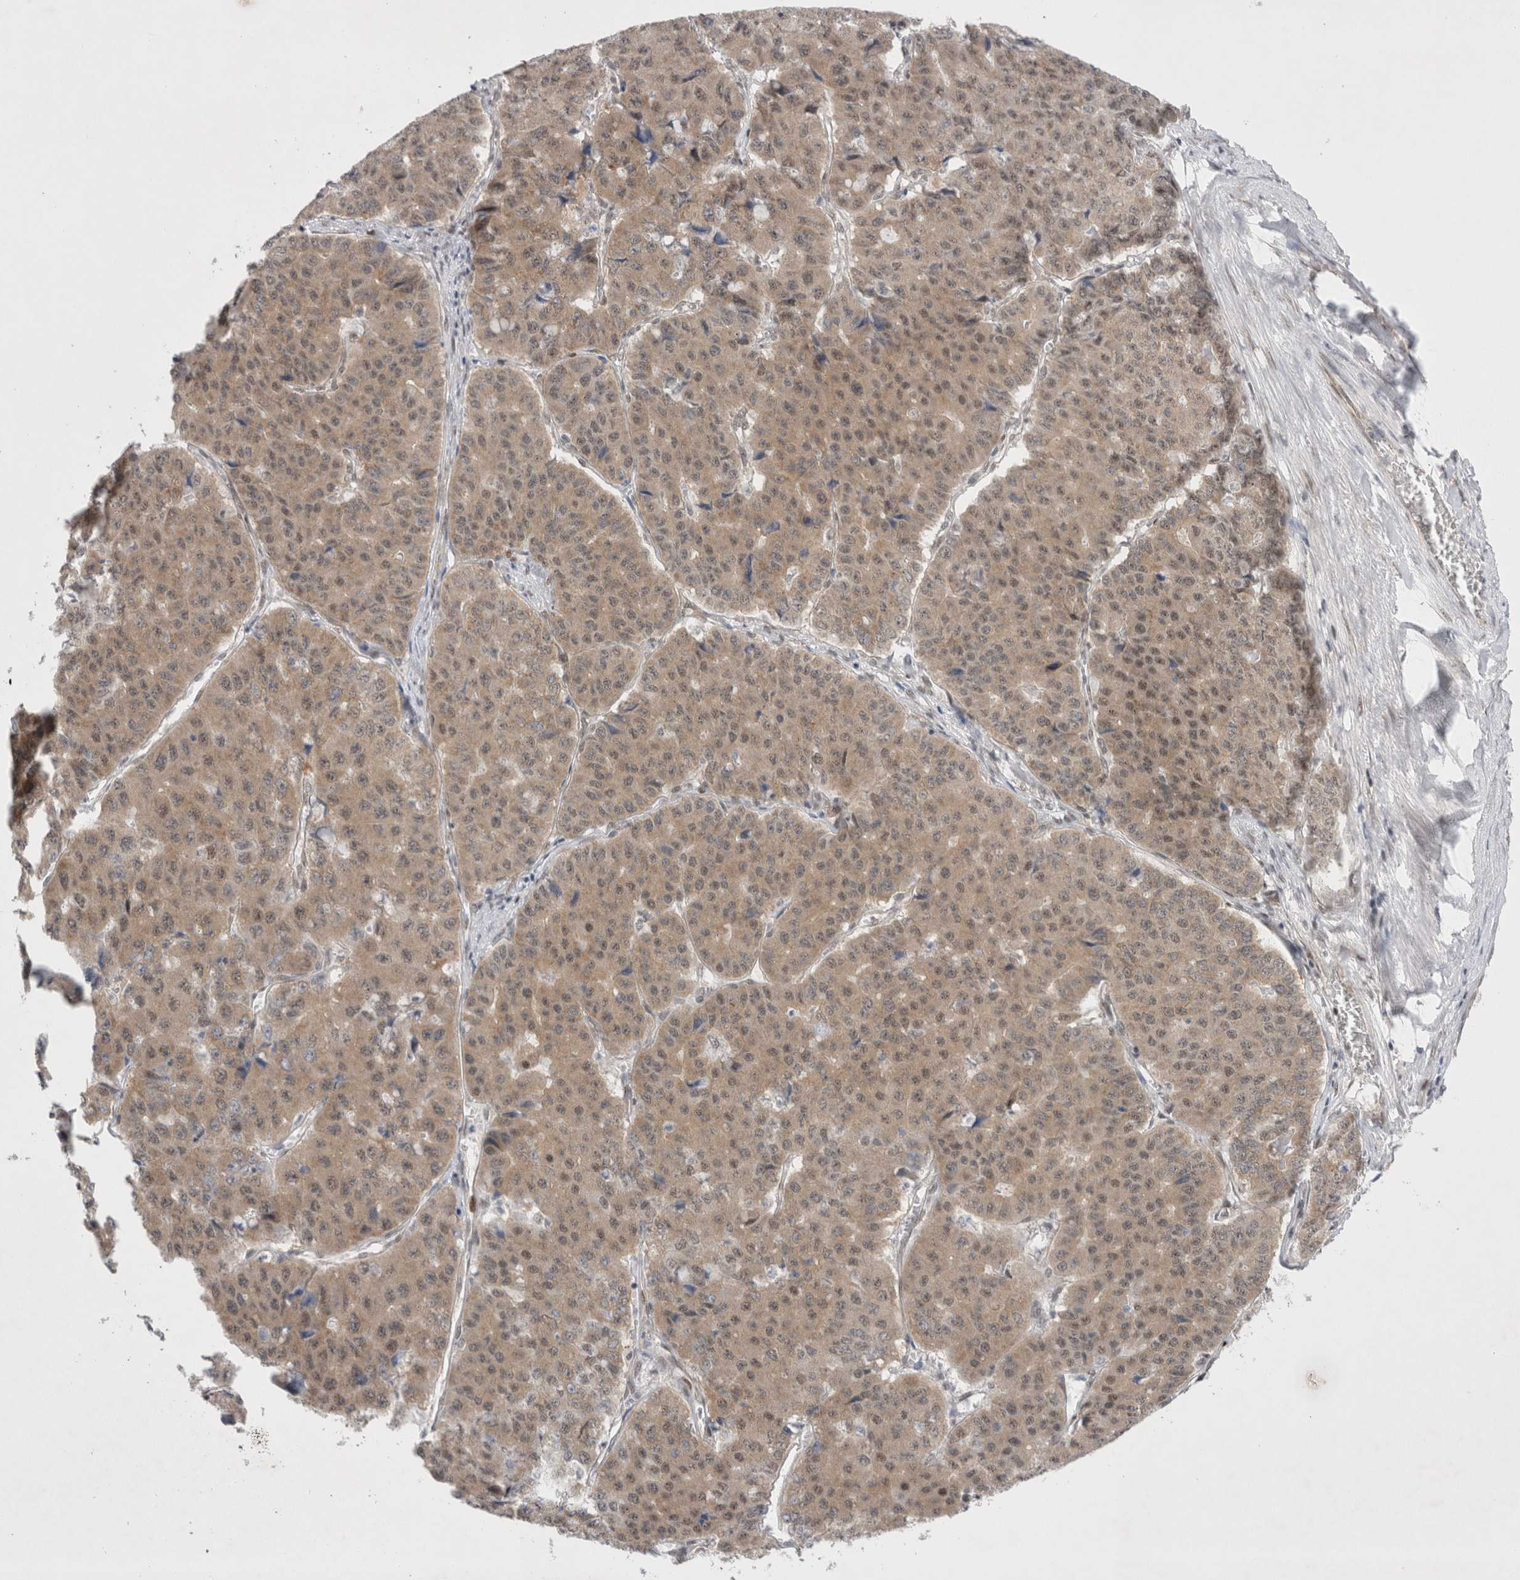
{"staining": {"intensity": "weak", "quantity": ">75%", "location": "cytoplasmic/membranous,nuclear"}, "tissue": "pancreatic cancer", "cell_type": "Tumor cells", "image_type": "cancer", "snomed": [{"axis": "morphology", "description": "Adenocarcinoma, NOS"}, {"axis": "topography", "description": "Pancreas"}], "caption": "Human pancreatic cancer (adenocarcinoma) stained with a brown dye shows weak cytoplasmic/membranous and nuclear positive staining in about >75% of tumor cells.", "gene": "WIPF2", "patient": {"sex": "male", "age": 50}}